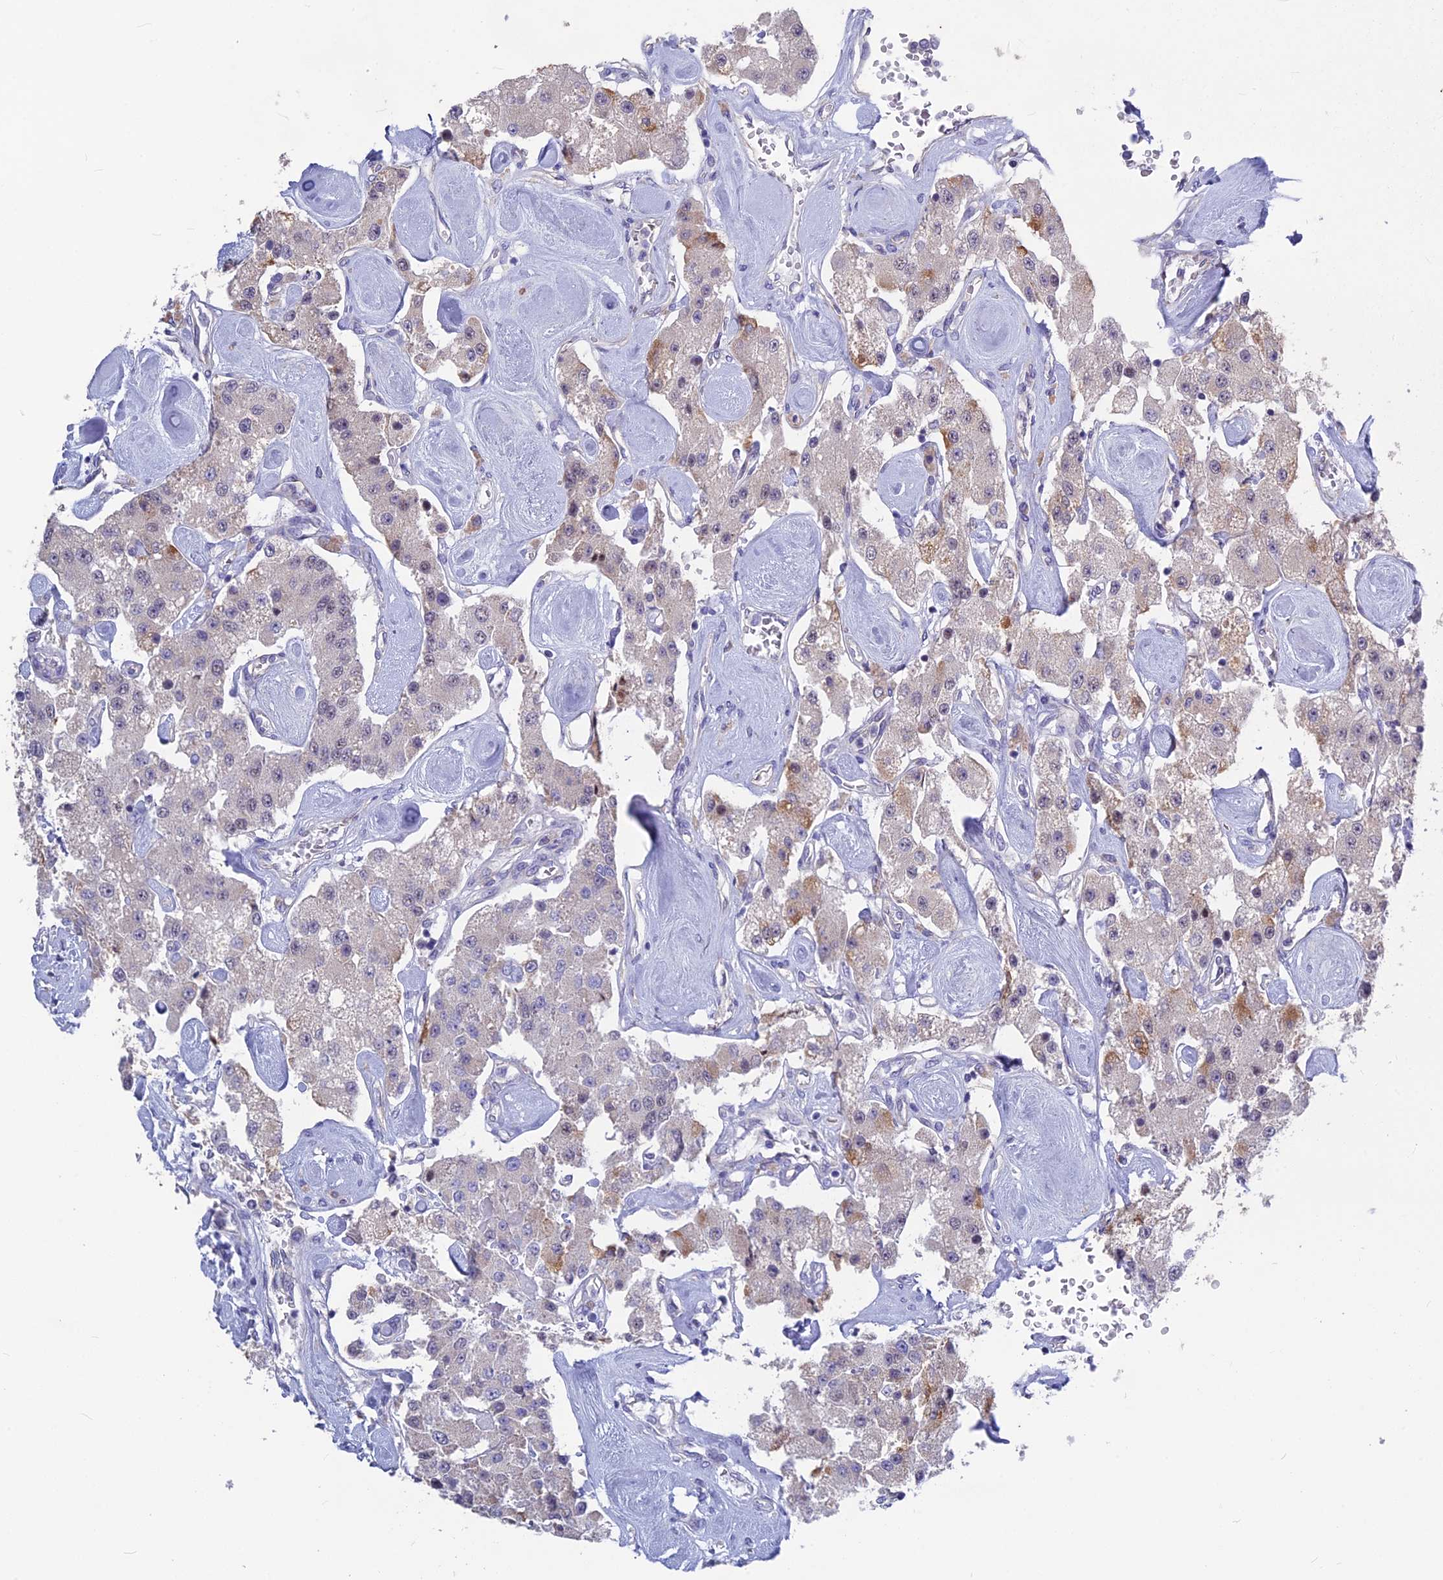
{"staining": {"intensity": "weak", "quantity": "<25%", "location": "cytoplasmic/membranous"}, "tissue": "carcinoid", "cell_type": "Tumor cells", "image_type": "cancer", "snomed": [{"axis": "morphology", "description": "Carcinoid, malignant, NOS"}, {"axis": "topography", "description": "Pancreas"}], "caption": "Immunohistochemistry (IHC) of human malignant carcinoid reveals no positivity in tumor cells. The staining is performed using DAB (3,3'-diaminobenzidine) brown chromogen with nuclei counter-stained in using hematoxylin.", "gene": "SNTN", "patient": {"sex": "male", "age": 41}}